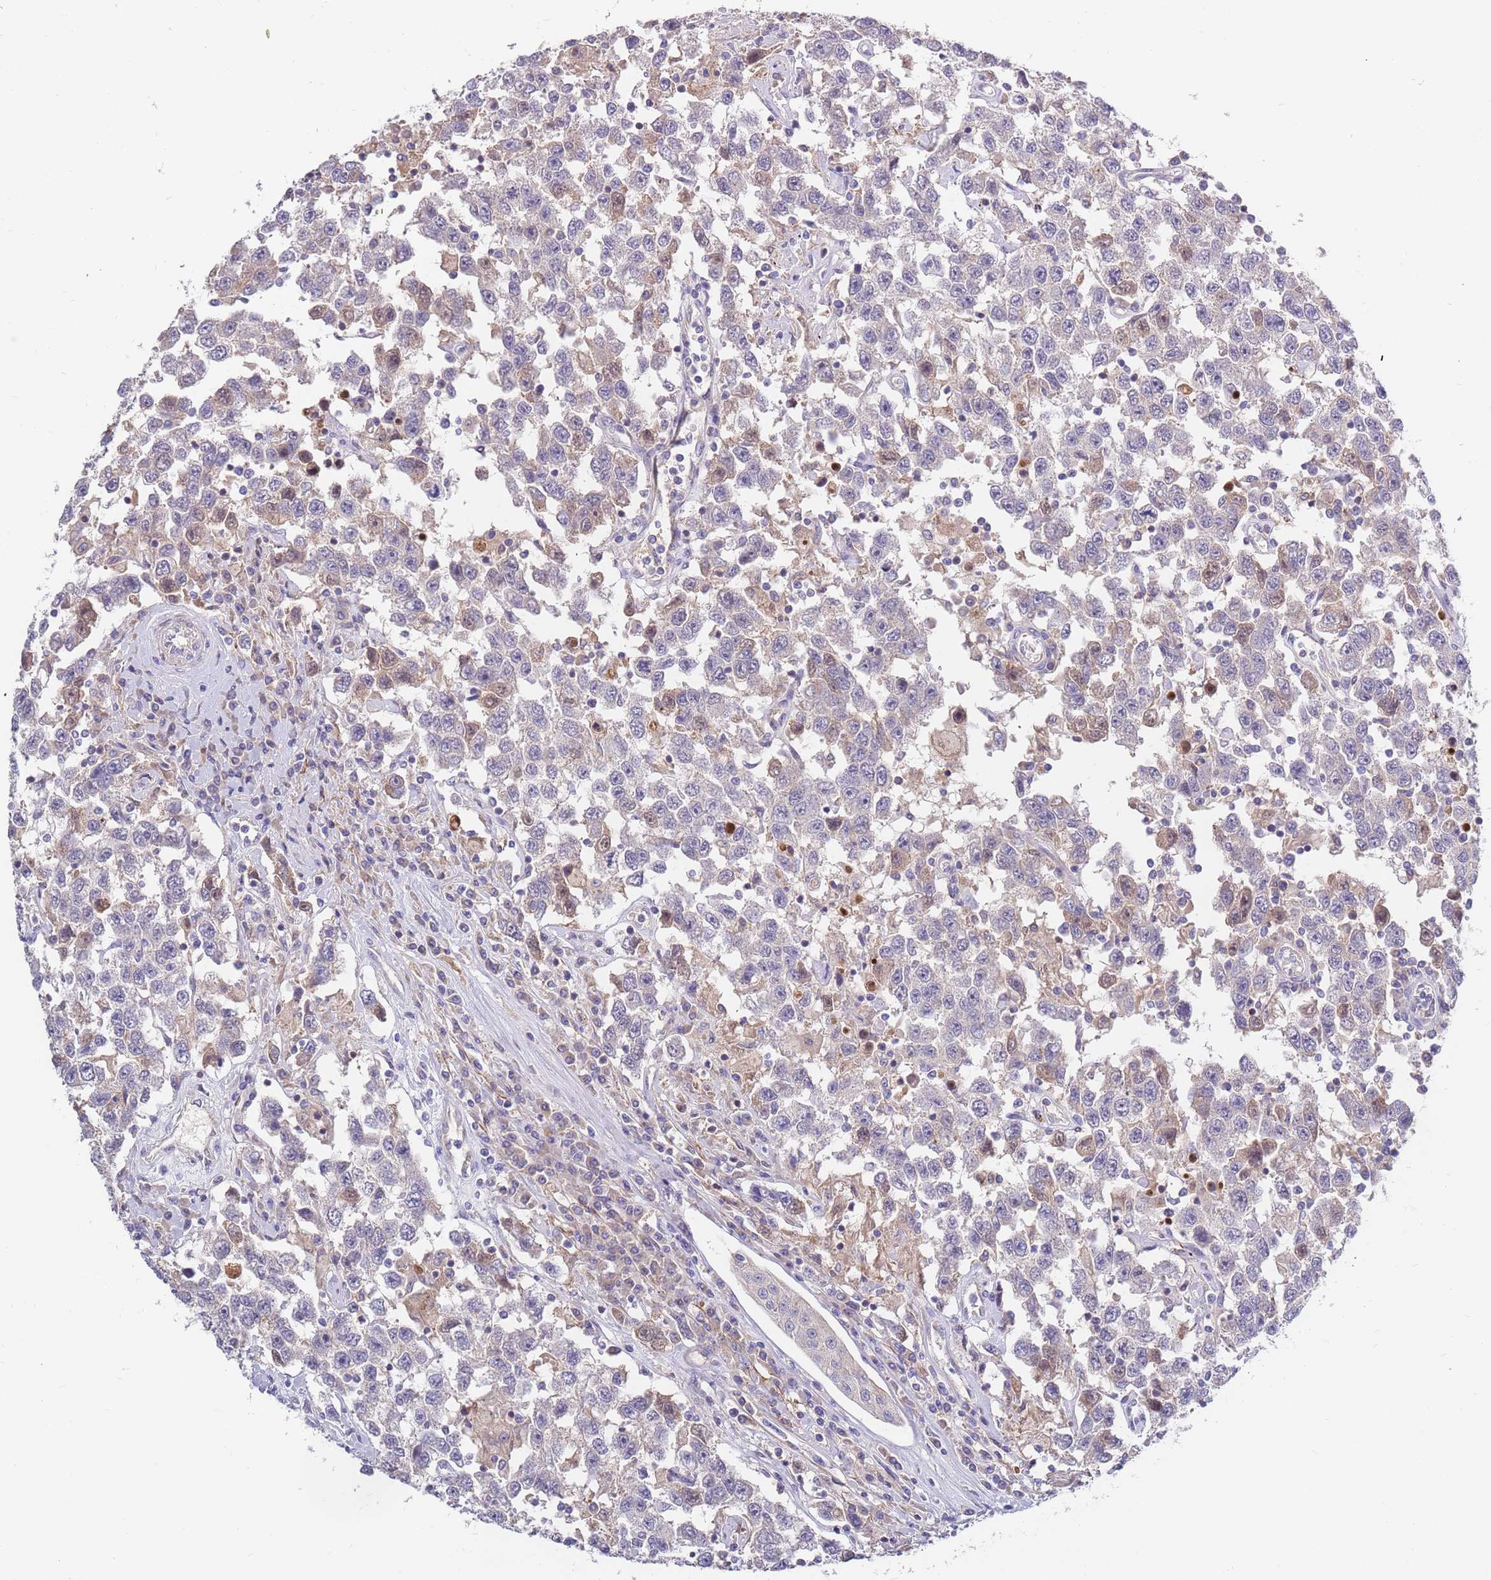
{"staining": {"intensity": "weak", "quantity": "<25%", "location": "cytoplasmic/membranous"}, "tissue": "testis cancer", "cell_type": "Tumor cells", "image_type": "cancer", "snomed": [{"axis": "morphology", "description": "Seminoma, NOS"}, {"axis": "topography", "description": "Testis"}], "caption": "A micrograph of seminoma (testis) stained for a protein displays no brown staining in tumor cells.", "gene": "BORCS5", "patient": {"sex": "male", "age": 41}}